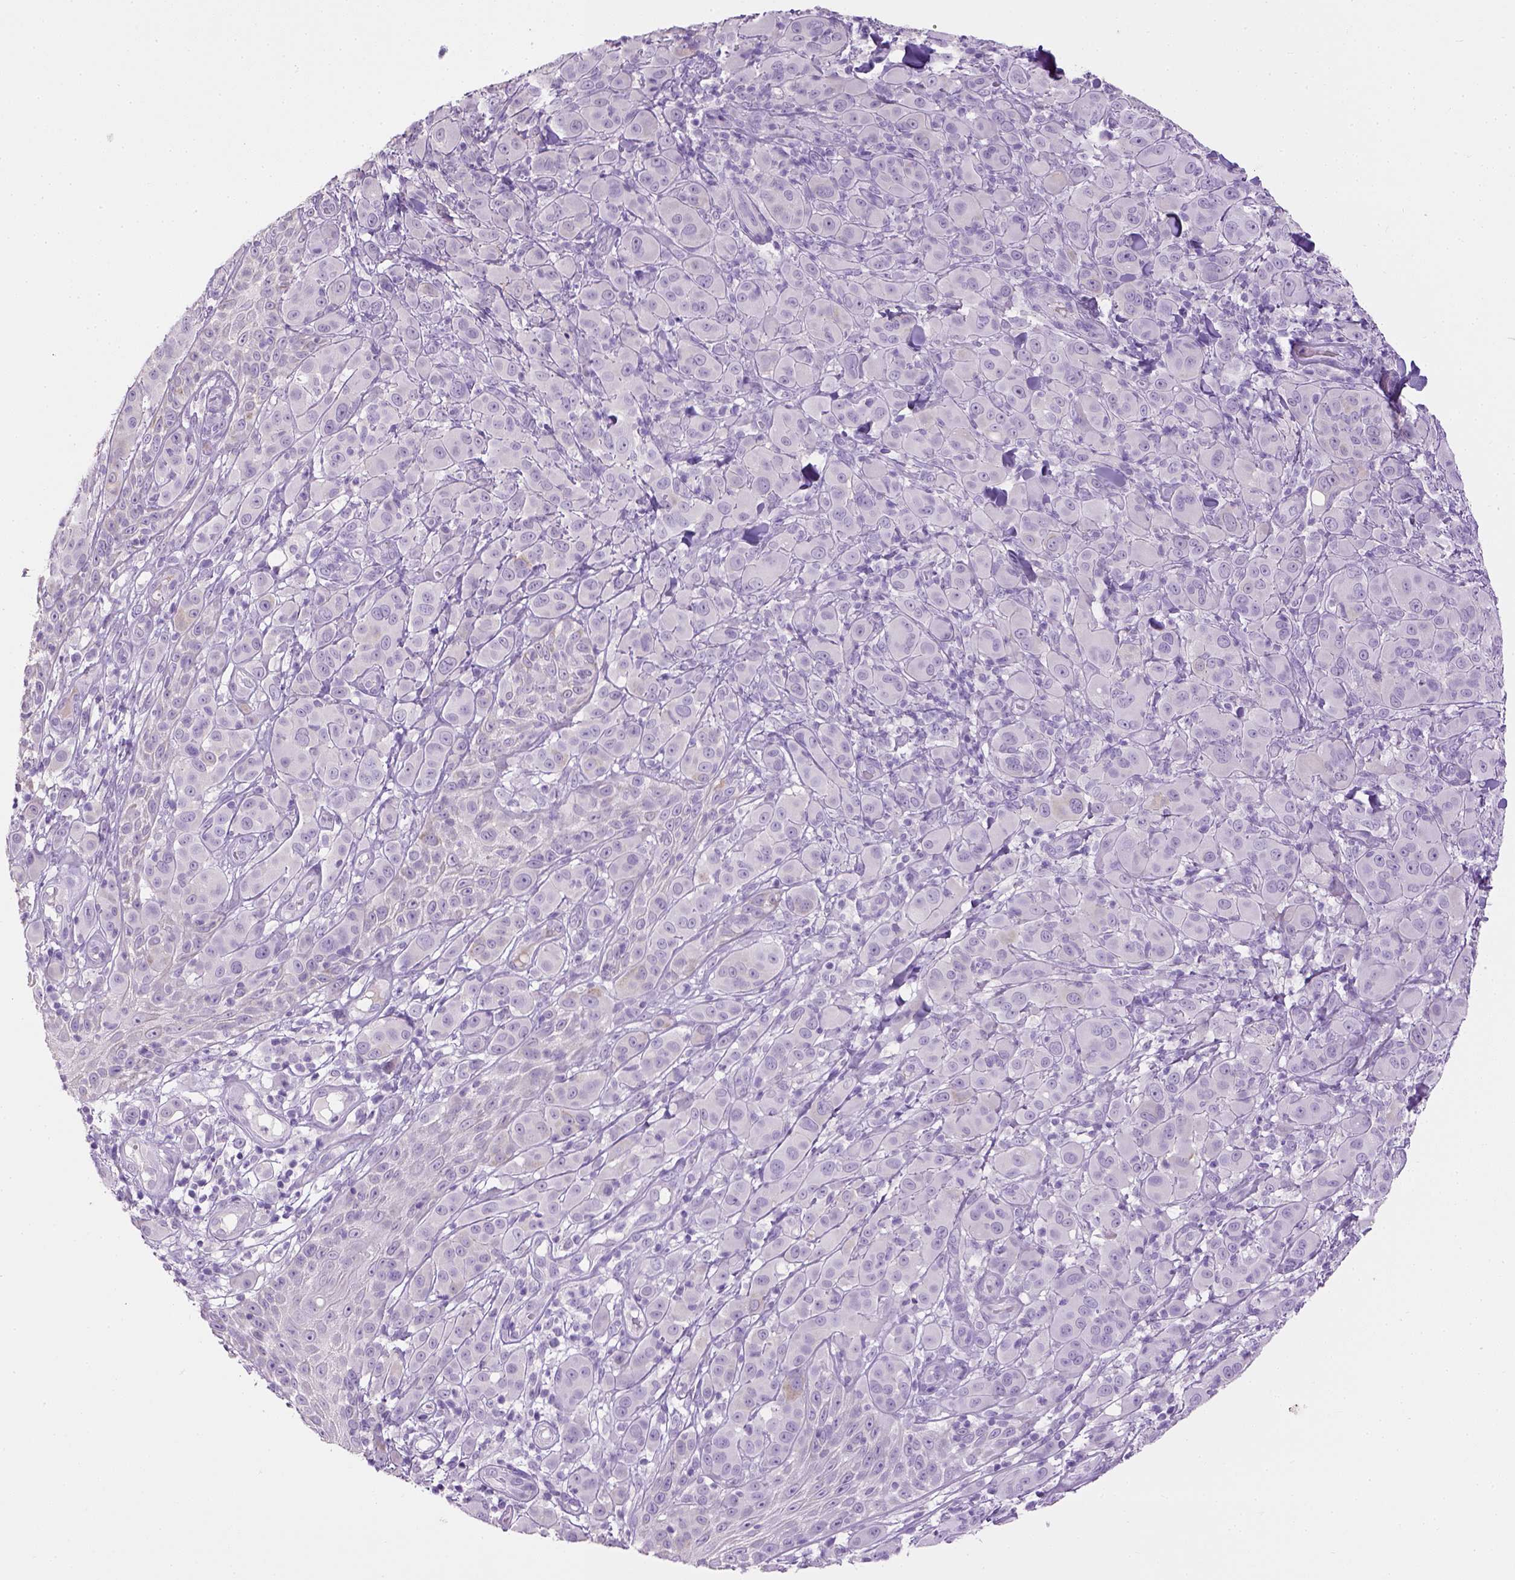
{"staining": {"intensity": "negative", "quantity": "none", "location": "none"}, "tissue": "melanoma", "cell_type": "Tumor cells", "image_type": "cancer", "snomed": [{"axis": "morphology", "description": "Malignant melanoma, NOS"}, {"axis": "topography", "description": "Skin"}], "caption": "Immunohistochemical staining of human malignant melanoma reveals no significant positivity in tumor cells.", "gene": "CYP24A1", "patient": {"sex": "female", "age": 87}}